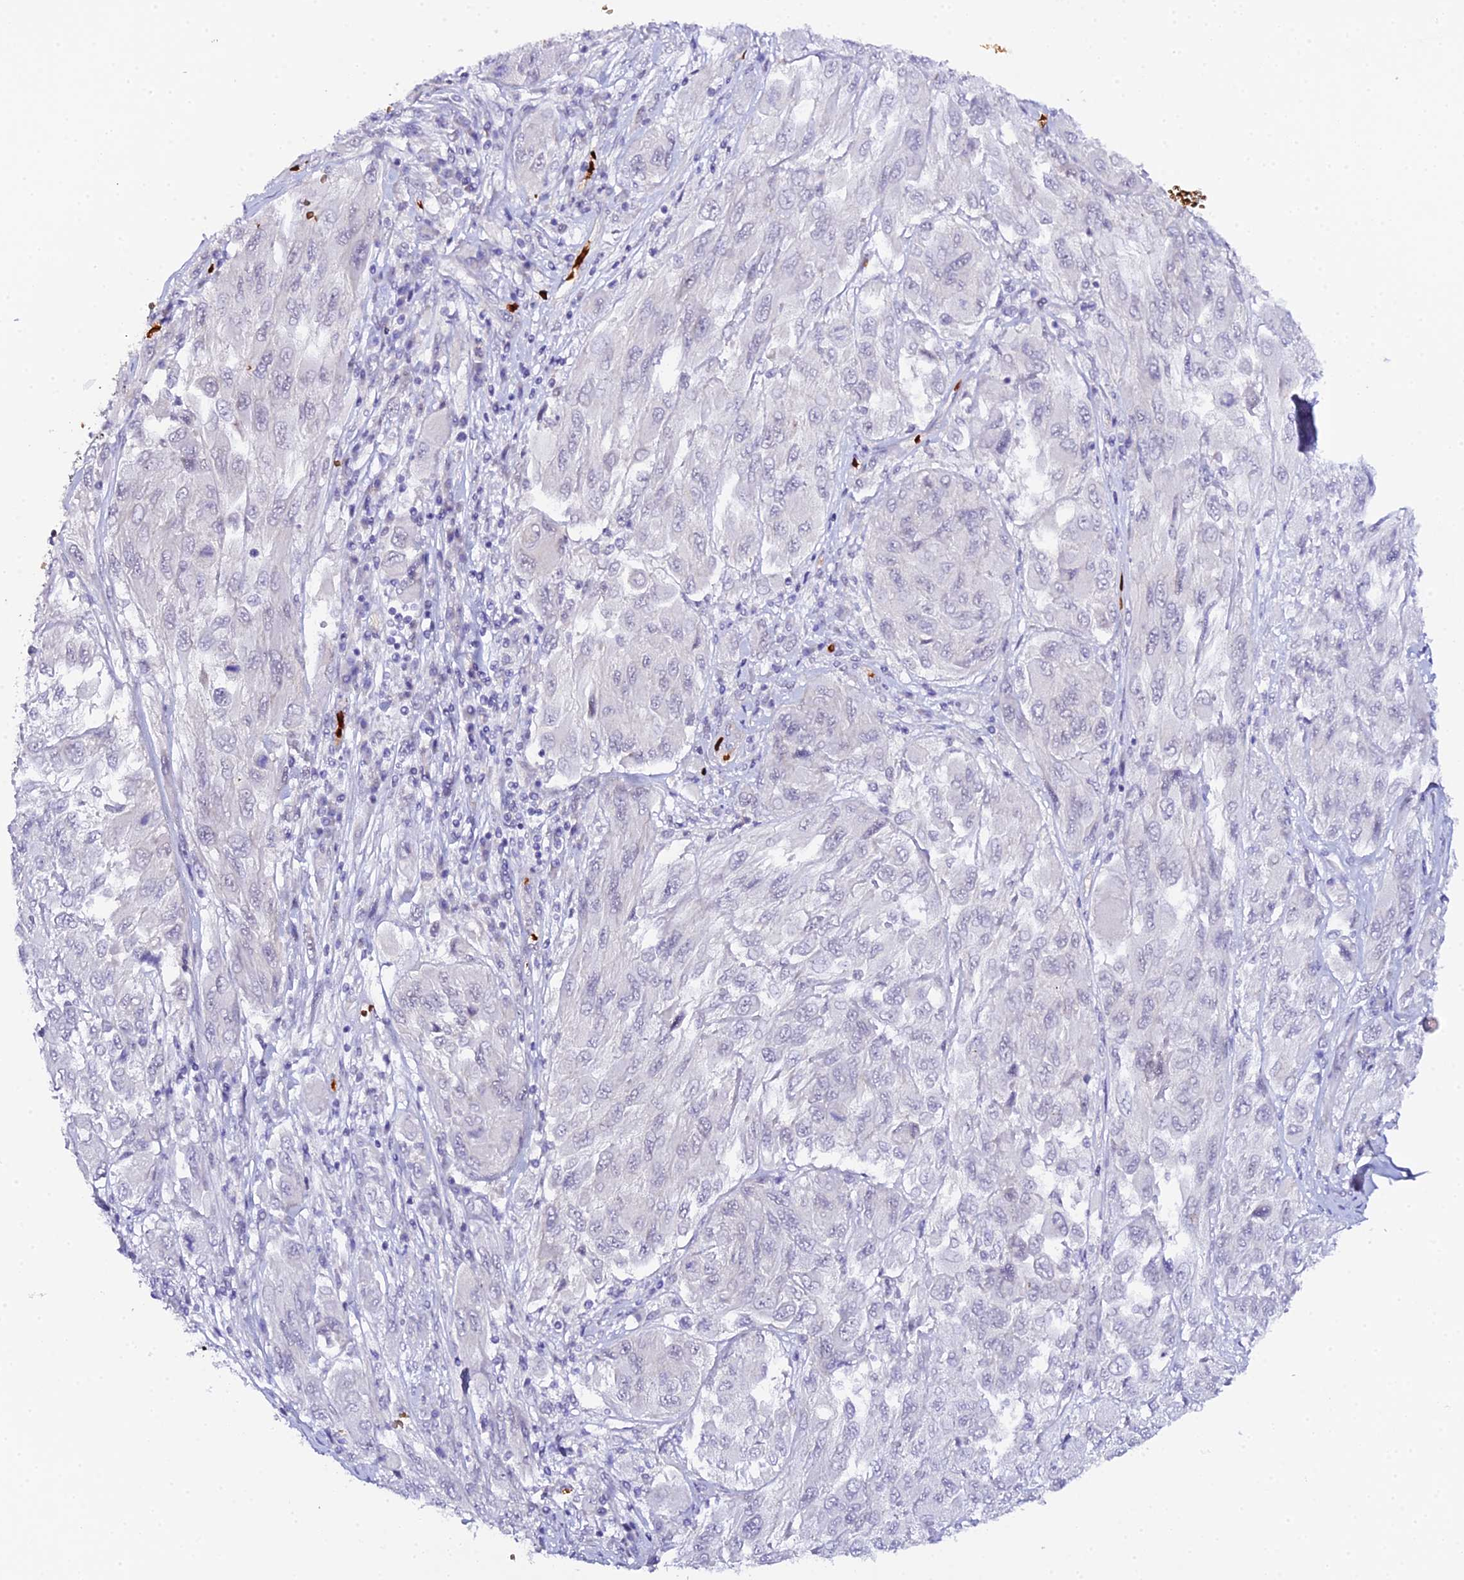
{"staining": {"intensity": "negative", "quantity": "none", "location": "none"}, "tissue": "melanoma", "cell_type": "Tumor cells", "image_type": "cancer", "snomed": [{"axis": "morphology", "description": "Malignant melanoma, NOS"}, {"axis": "topography", "description": "Skin"}], "caption": "Immunohistochemistry image of melanoma stained for a protein (brown), which reveals no staining in tumor cells. Nuclei are stained in blue.", "gene": "CFAP45", "patient": {"sex": "female", "age": 91}}